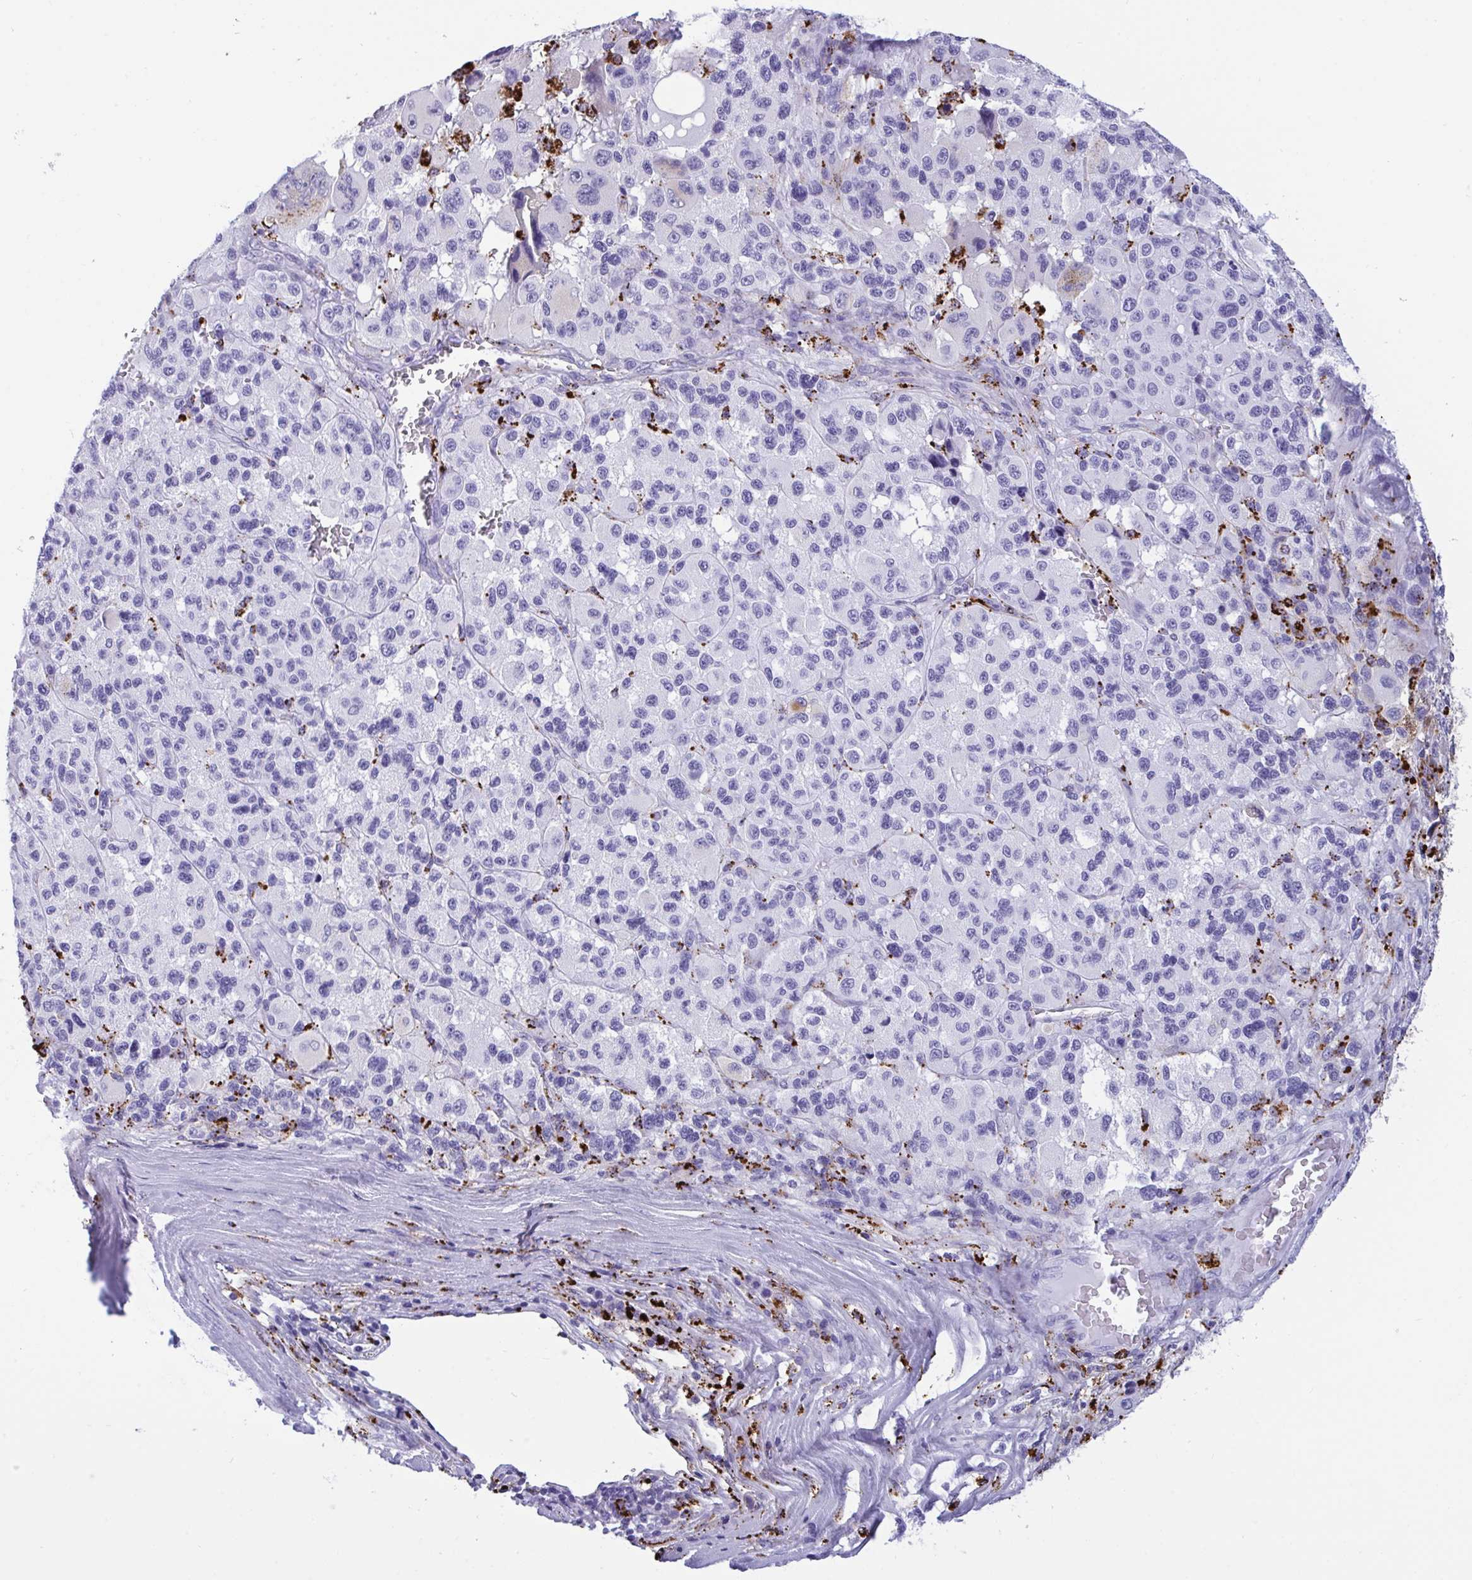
{"staining": {"intensity": "negative", "quantity": "none", "location": "none"}, "tissue": "melanoma", "cell_type": "Tumor cells", "image_type": "cancer", "snomed": [{"axis": "morphology", "description": "Malignant melanoma, Metastatic site"}, {"axis": "topography", "description": "Lymph node"}], "caption": "Photomicrograph shows no protein expression in tumor cells of malignant melanoma (metastatic site) tissue.", "gene": "CPVL", "patient": {"sex": "female", "age": 65}}